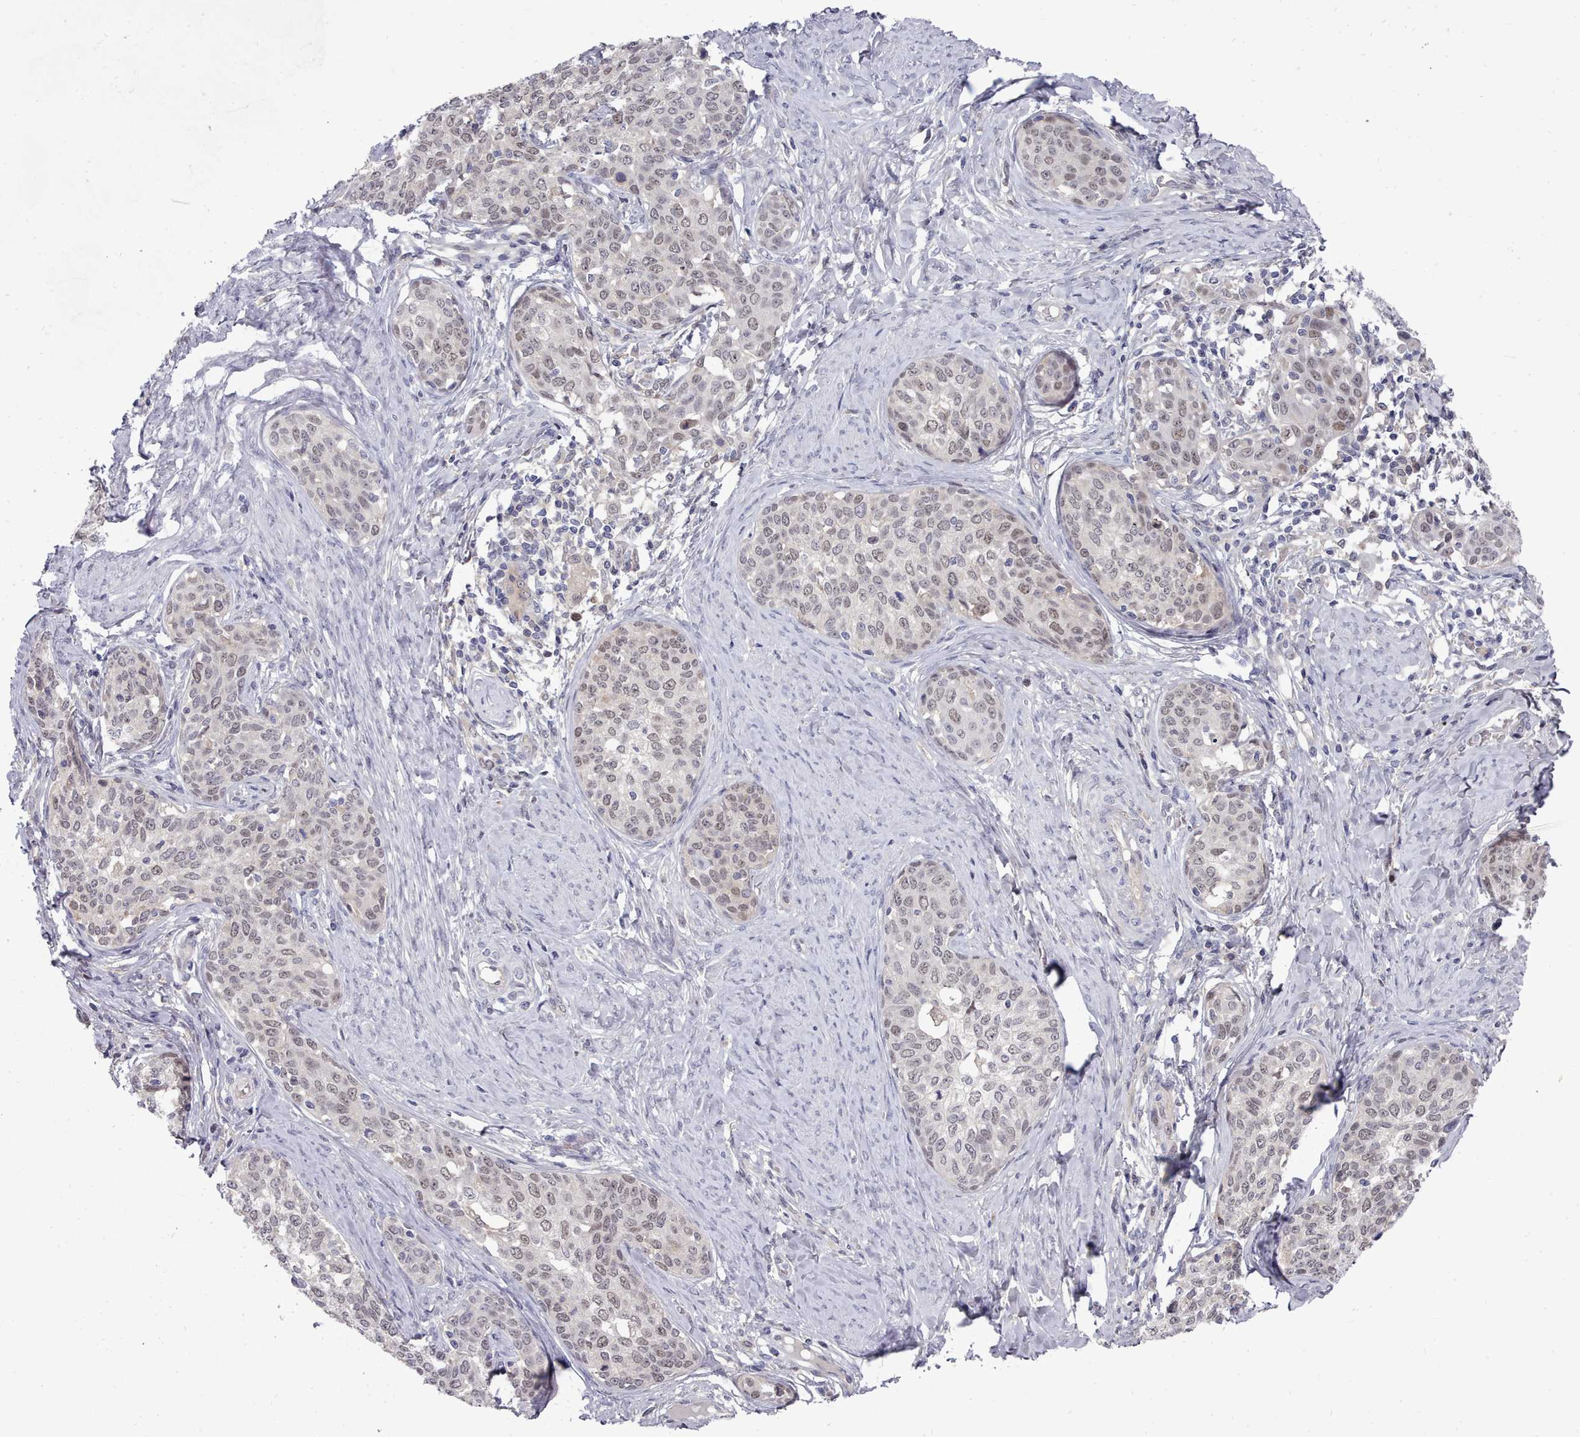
{"staining": {"intensity": "weak", "quantity": "25%-75%", "location": "nuclear"}, "tissue": "cervical cancer", "cell_type": "Tumor cells", "image_type": "cancer", "snomed": [{"axis": "morphology", "description": "Squamous cell carcinoma, NOS"}, {"axis": "morphology", "description": "Adenocarcinoma, NOS"}, {"axis": "topography", "description": "Cervix"}], "caption": "Protein expression analysis of human cervical cancer (squamous cell carcinoma) reveals weak nuclear staining in about 25%-75% of tumor cells.", "gene": "GINS1", "patient": {"sex": "female", "age": 52}}